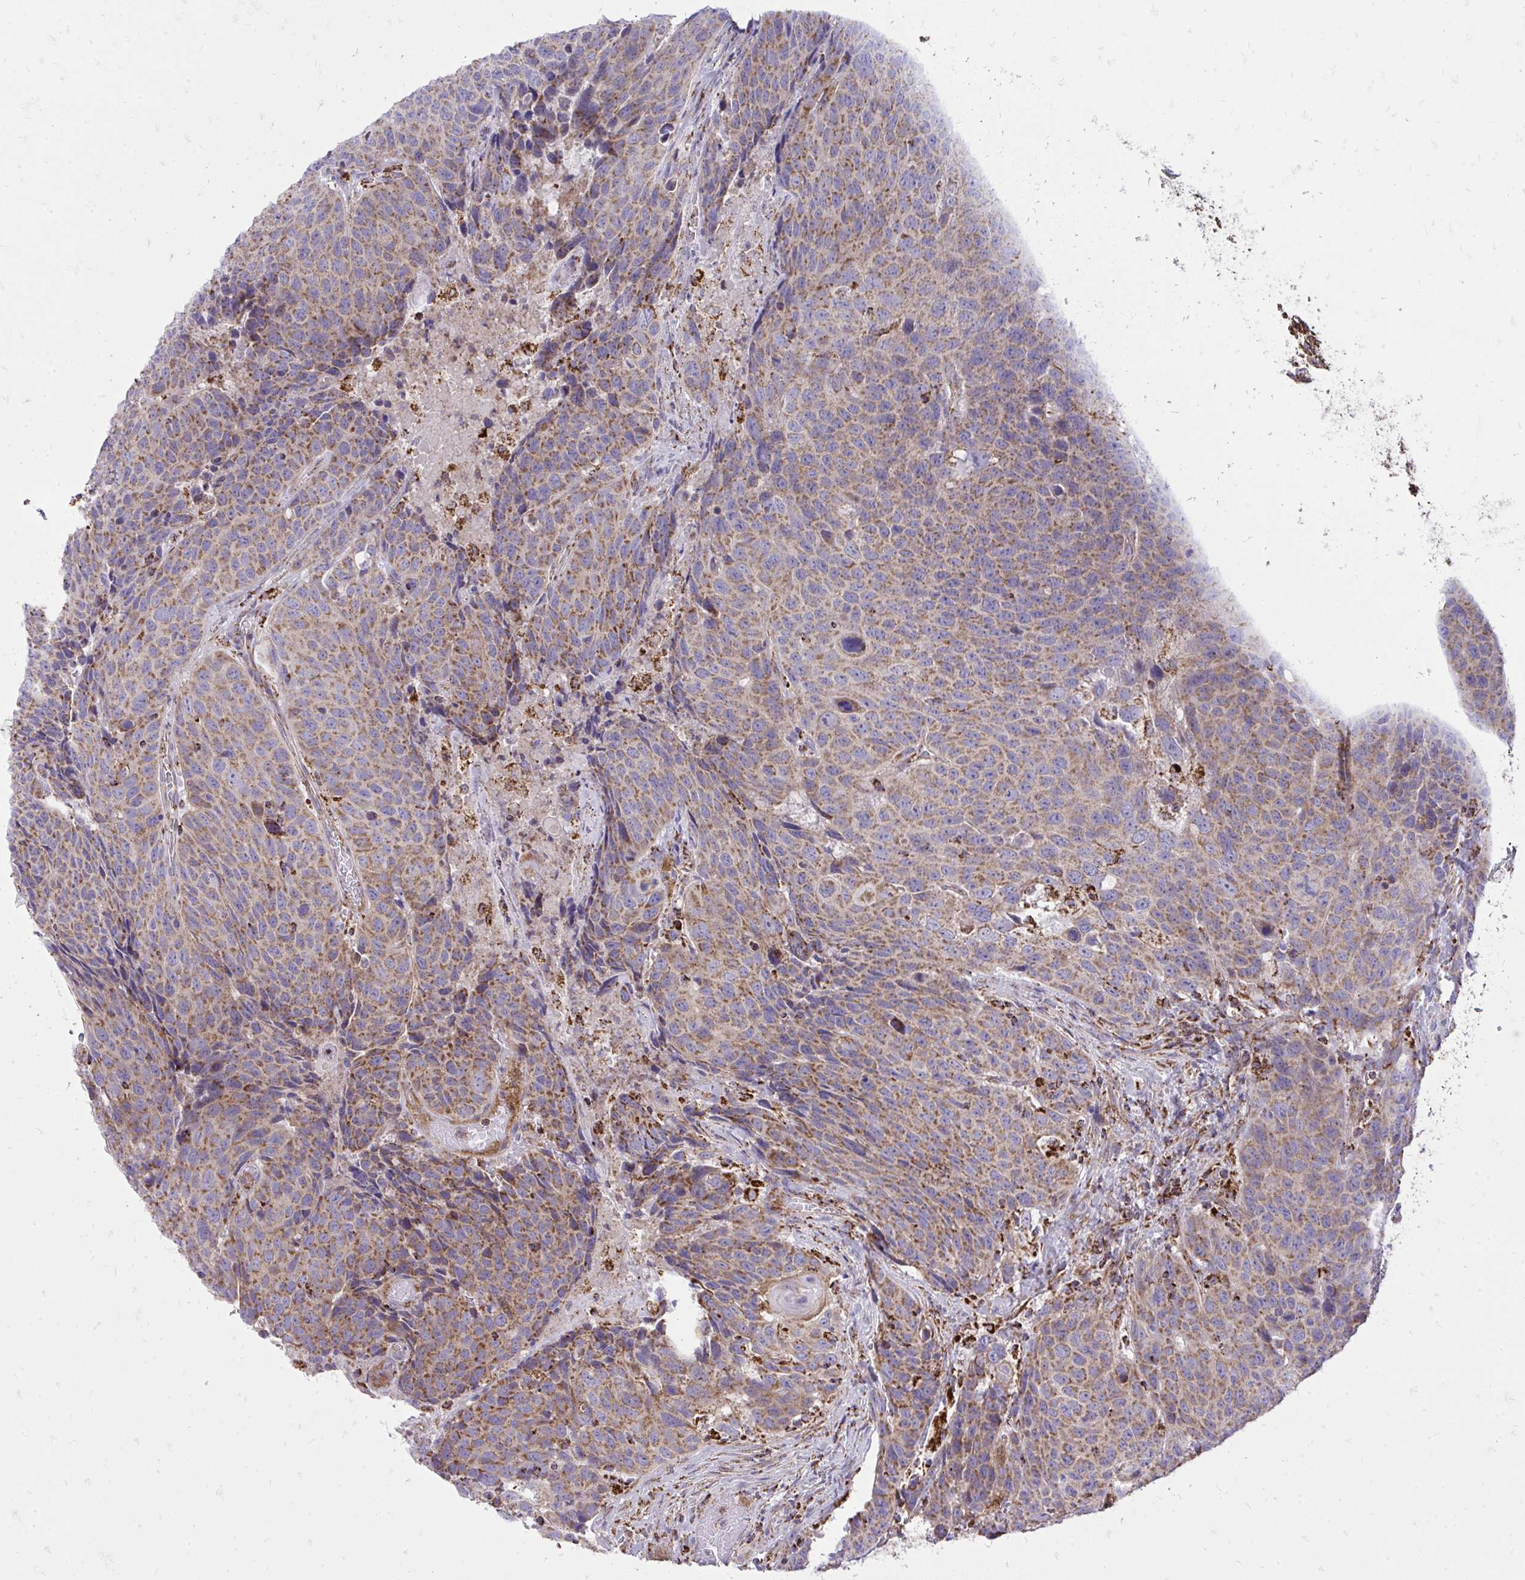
{"staining": {"intensity": "weak", "quantity": ">75%", "location": "cytoplasmic/membranous"}, "tissue": "head and neck cancer", "cell_type": "Tumor cells", "image_type": "cancer", "snomed": [{"axis": "morphology", "description": "Squamous cell carcinoma, NOS"}, {"axis": "topography", "description": "Head-Neck"}], "caption": "IHC histopathology image of neoplastic tissue: human head and neck cancer (squamous cell carcinoma) stained using immunohistochemistry reveals low levels of weak protein expression localized specifically in the cytoplasmic/membranous of tumor cells, appearing as a cytoplasmic/membranous brown color.", "gene": "SPTBN2", "patient": {"sex": "male", "age": 66}}